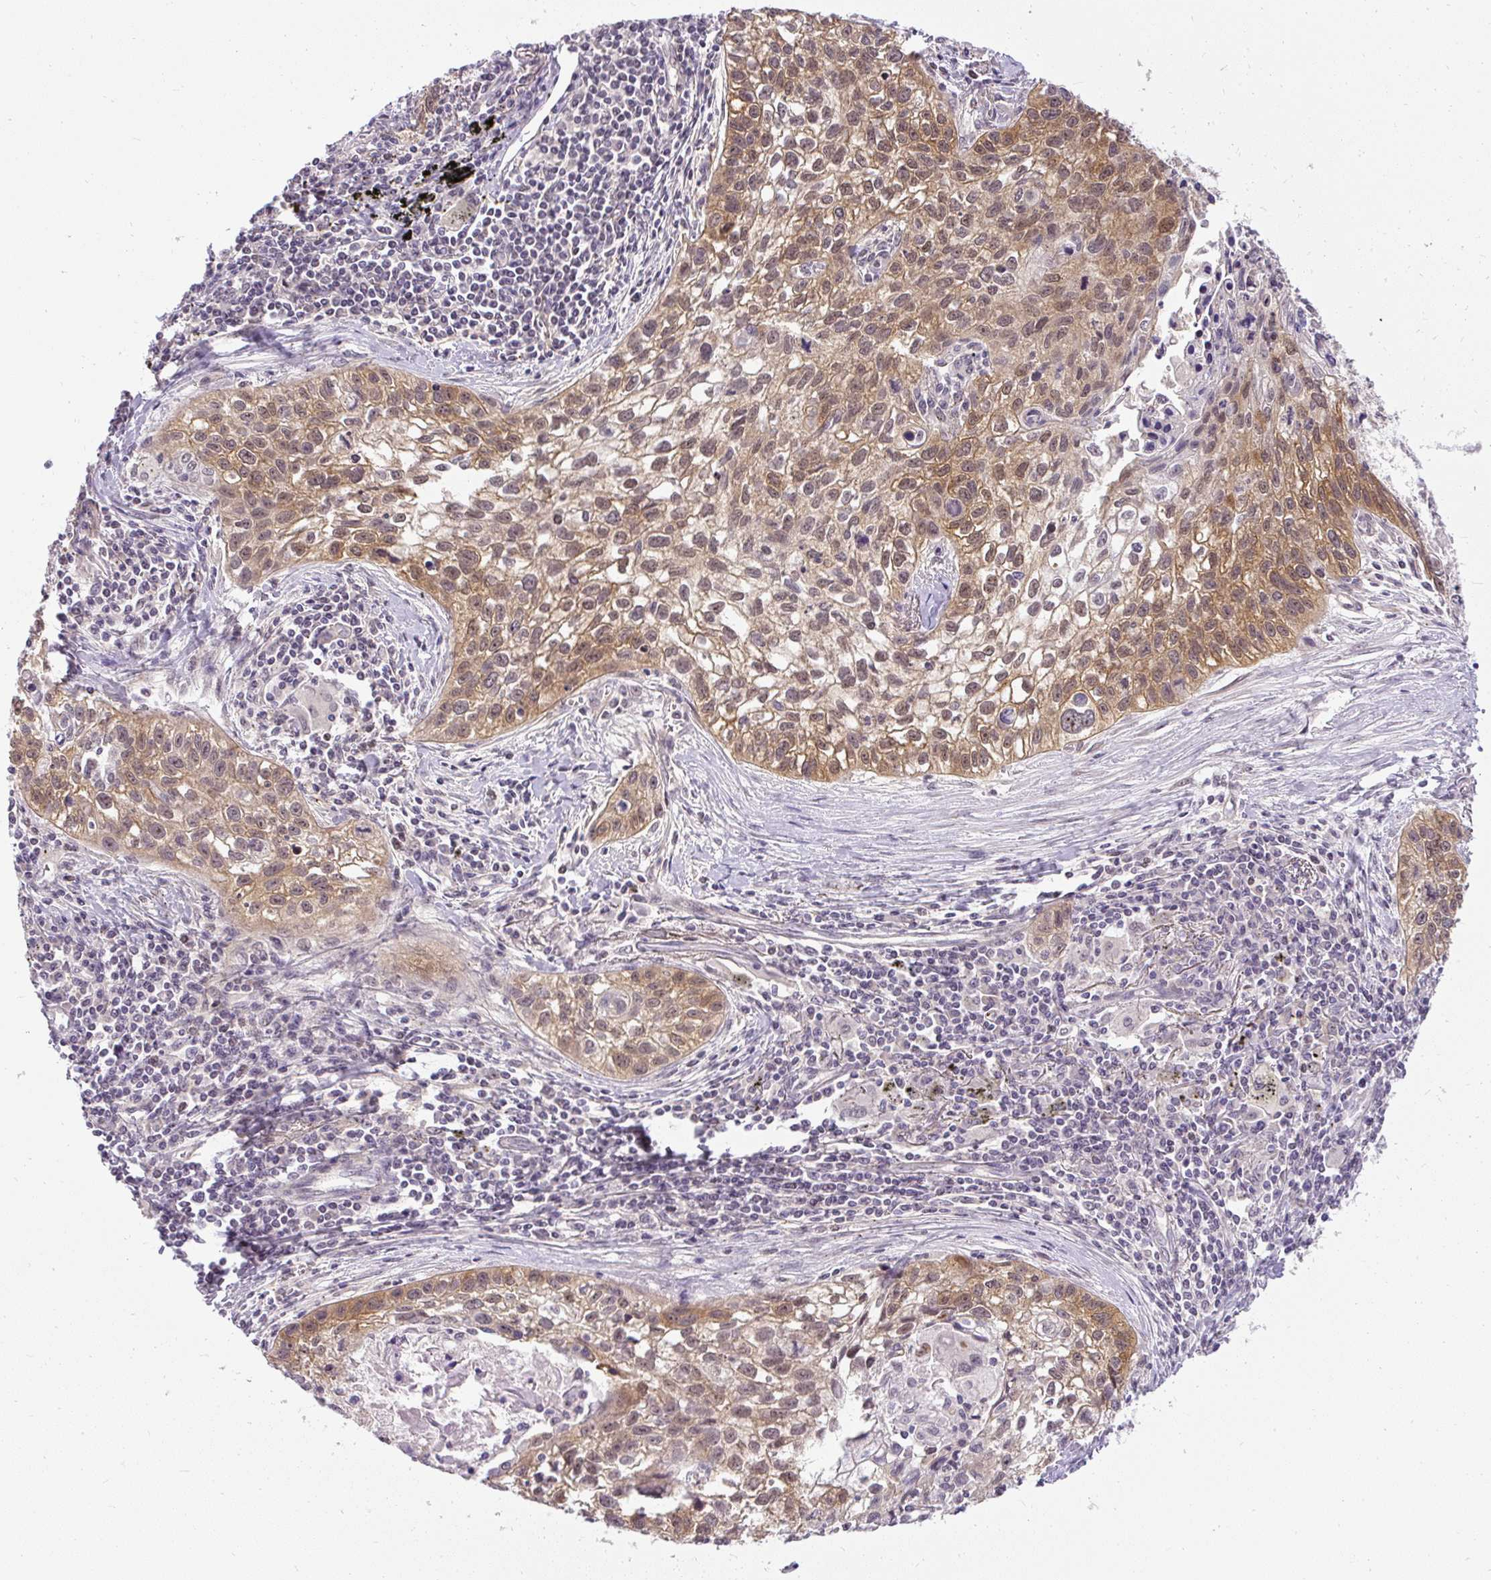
{"staining": {"intensity": "moderate", "quantity": ">75%", "location": "cytoplasmic/membranous,nuclear"}, "tissue": "lung cancer", "cell_type": "Tumor cells", "image_type": "cancer", "snomed": [{"axis": "morphology", "description": "Squamous cell carcinoma, NOS"}, {"axis": "topography", "description": "Lung"}], "caption": "DAB (3,3'-diaminobenzidine) immunohistochemical staining of human lung squamous cell carcinoma reveals moderate cytoplasmic/membranous and nuclear protein positivity in about >75% of tumor cells.", "gene": "FAM117B", "patient": {"sex": "male", "age": 74}}